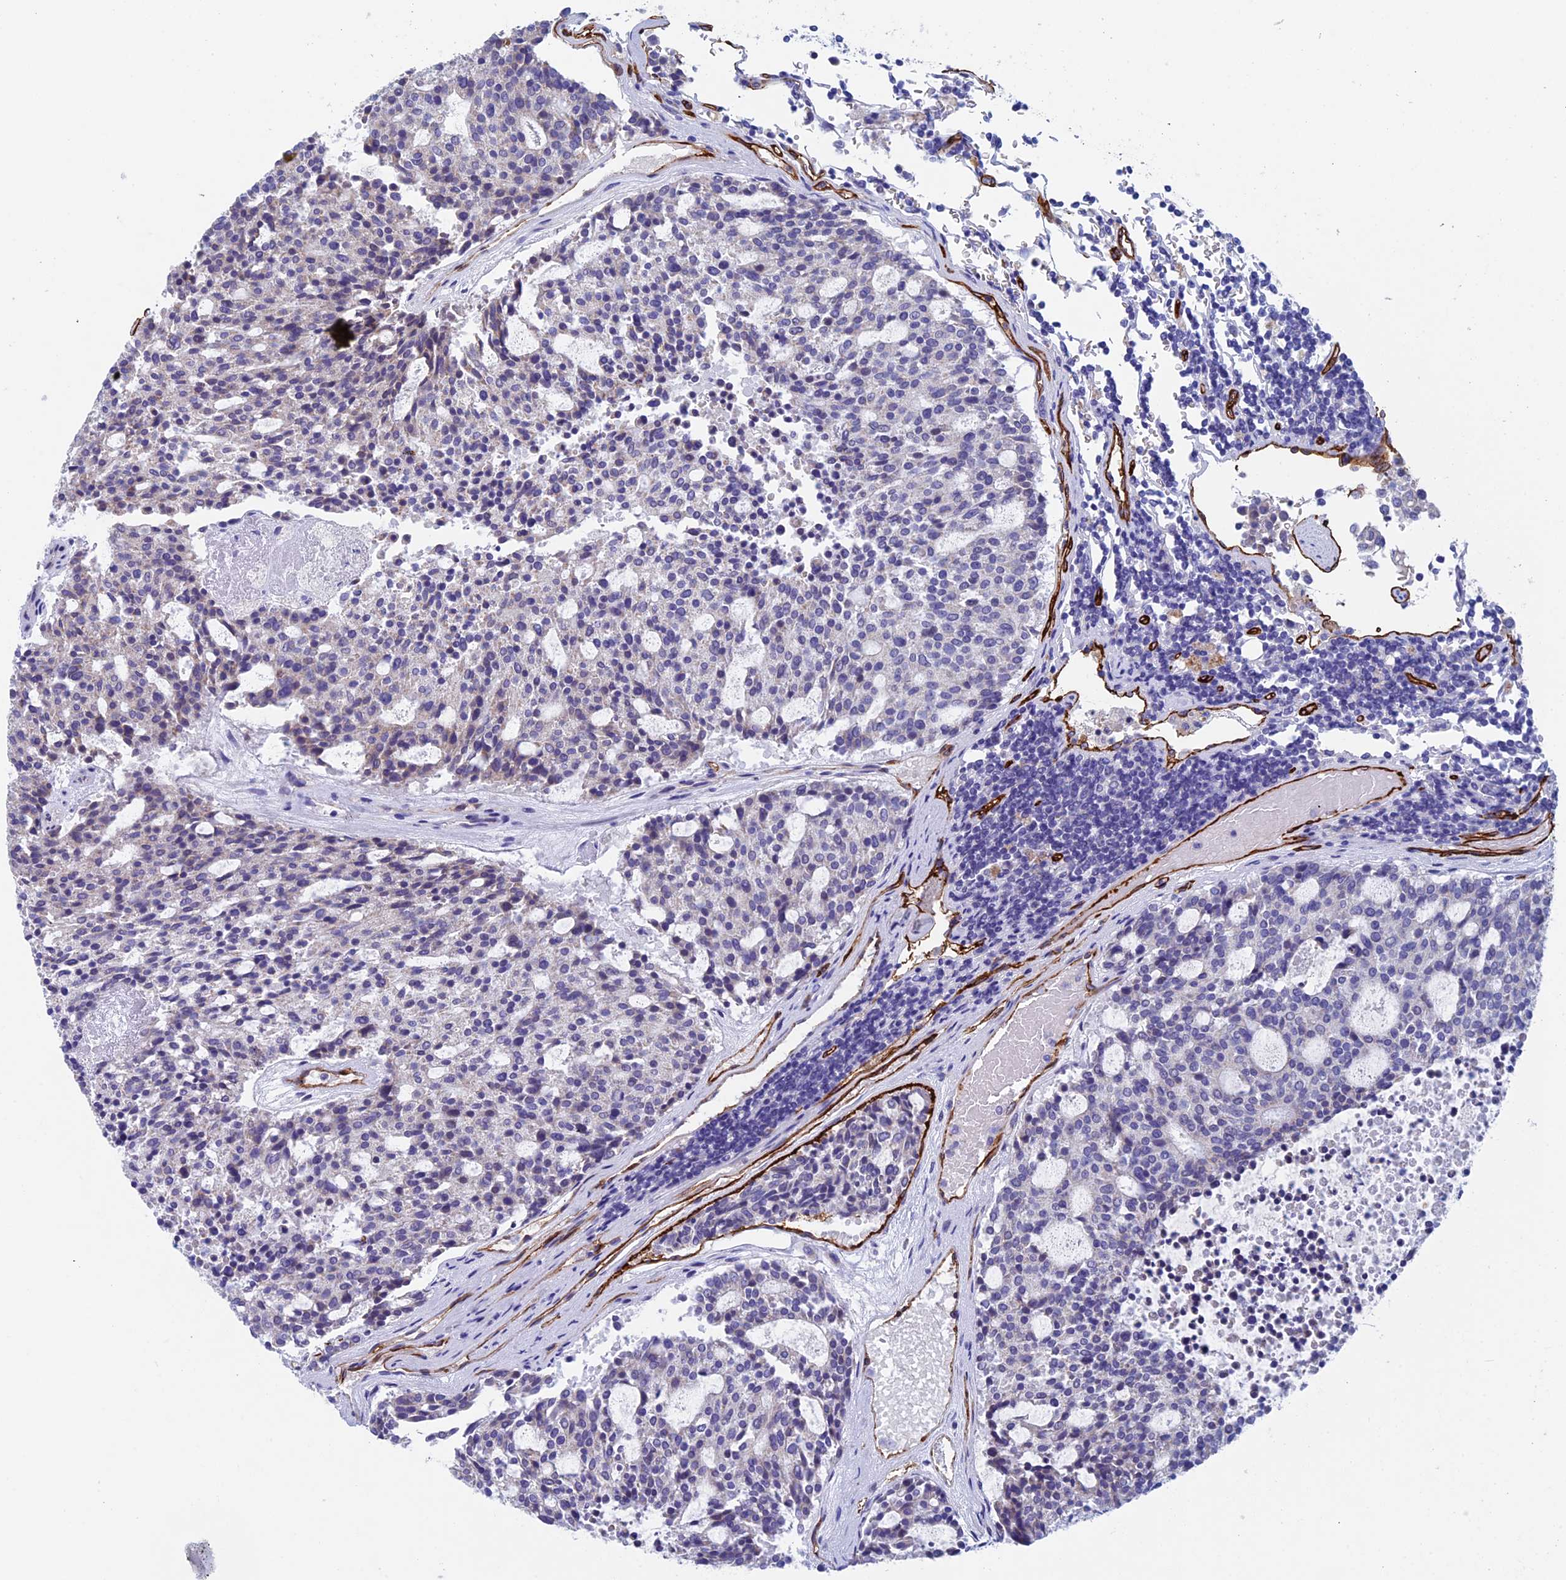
{"staining": {"intensity": "negative", "quantity": "none", "location": "none"}, "tissue": "carcinoid", "cell_type": "Tumor cells", "image_type": "cancer", "snomed": [{"axis": "morphology", "description": "Carcinoid, malignant, NOS"}, {"axis": "topography", "description": "Pancreas"}], "caption": "DAB immunohistochemical staining of carcinoid demonstrates no significant expression in tumor cells.", "gene": "INSYN1", "patient": {"sex": "female", "age": 54}}